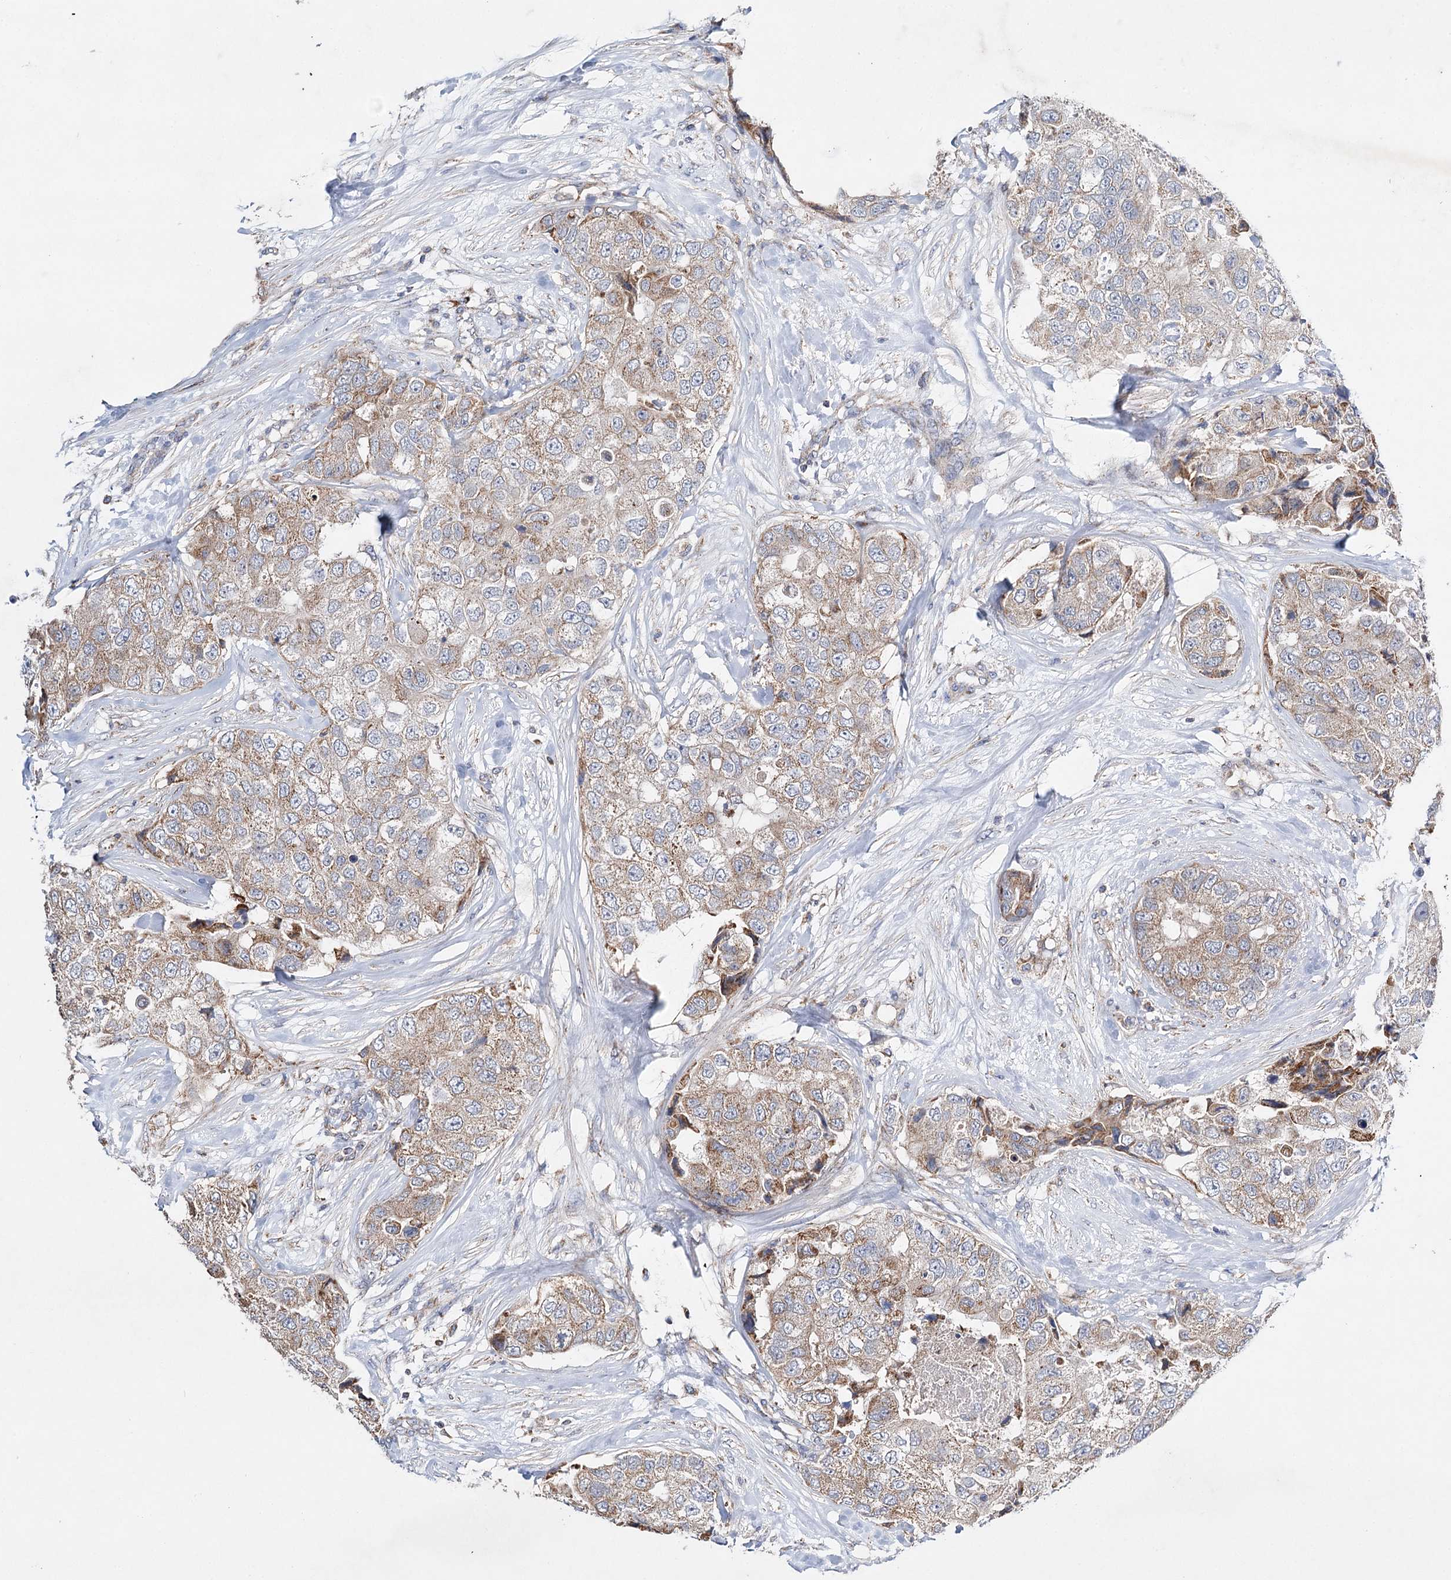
{"staining": {"intensity": "weak", "quantity": ">75%", "location": "cytoplasmic/membranous"}, "tissue": "breast cancer", "cell_type": "Tumor cells", "image_type": "cancer", "snomed": [{"axis": "morphology", "description": "Duct carcinoma"}, {"axis": "topography", "description": "Breast"}], "caption": "DAB immunohistochemical staining of human breast infiltrating ductal carcinoma exhibits weak cytoplasmic/membranous protein positivity in about >75% of tumor cells. (DAB (3,3'-diaminobenzidine) = brown stain, brightfield microscopy at high magnification).", "gene": "CFAP46", "patient": {"sex": "female", "age": 62}}